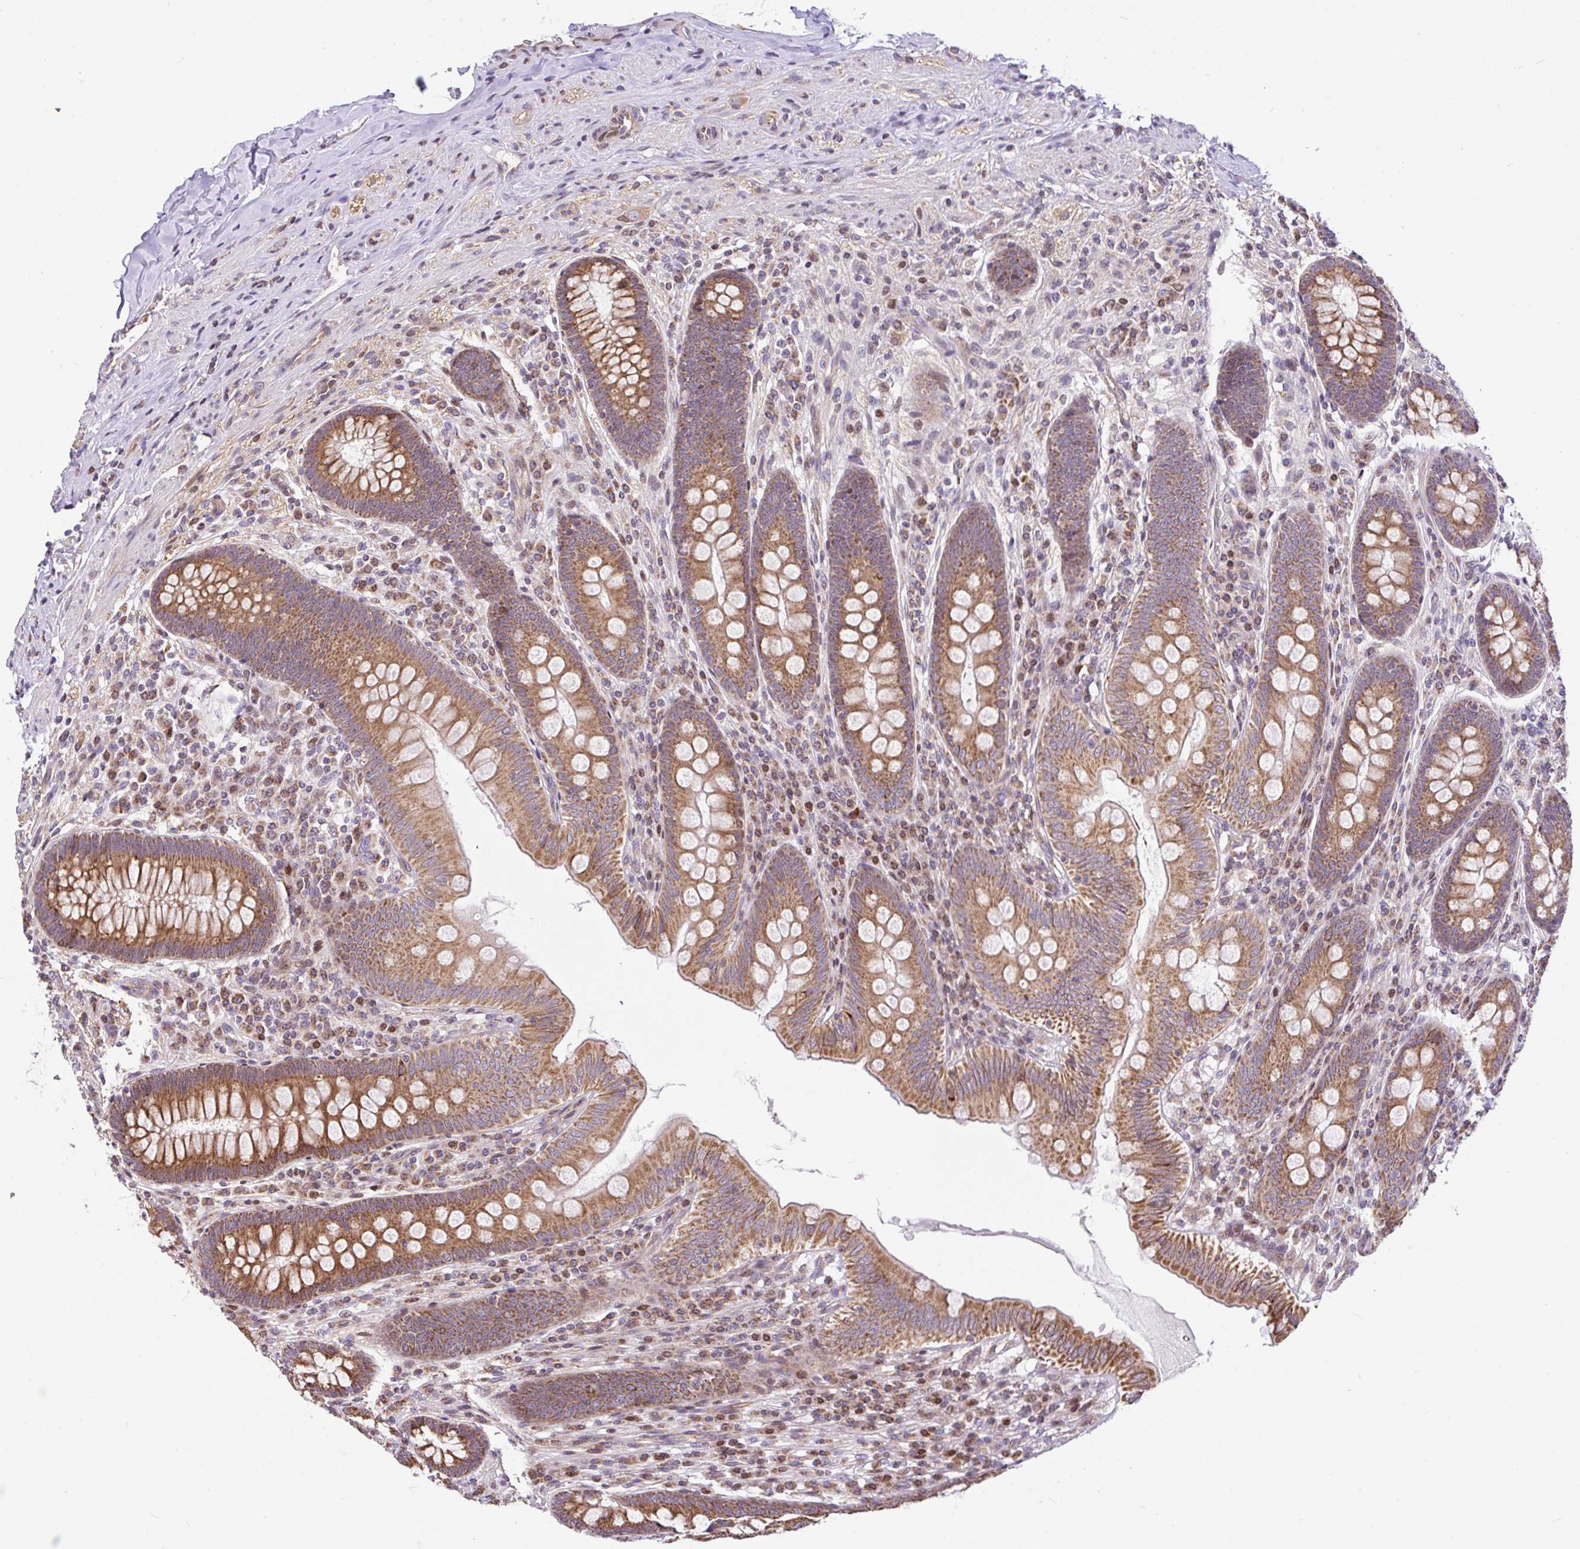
{"staining": {"intensity": "moderate", "quantity": ">75%", "location": "cytoplasmic/membranous"}, "tissue": "appendix", "cell_type": "Glandular cells", "image_type": "normal", "snomed": [{"axis": "morphology", "description": "Normal tissue, NOS"}, {"axis": "topography", "description": "Appendix"}], "caption": "Approximately >75% of glandular cells in benign human appendix exhibit moderate cytoplasmic/membranous protein positivity as visualized by brown immunohistochemical staining.", "gene": "FIGNL1", "patient": {"sex": "male", "age": 71}}